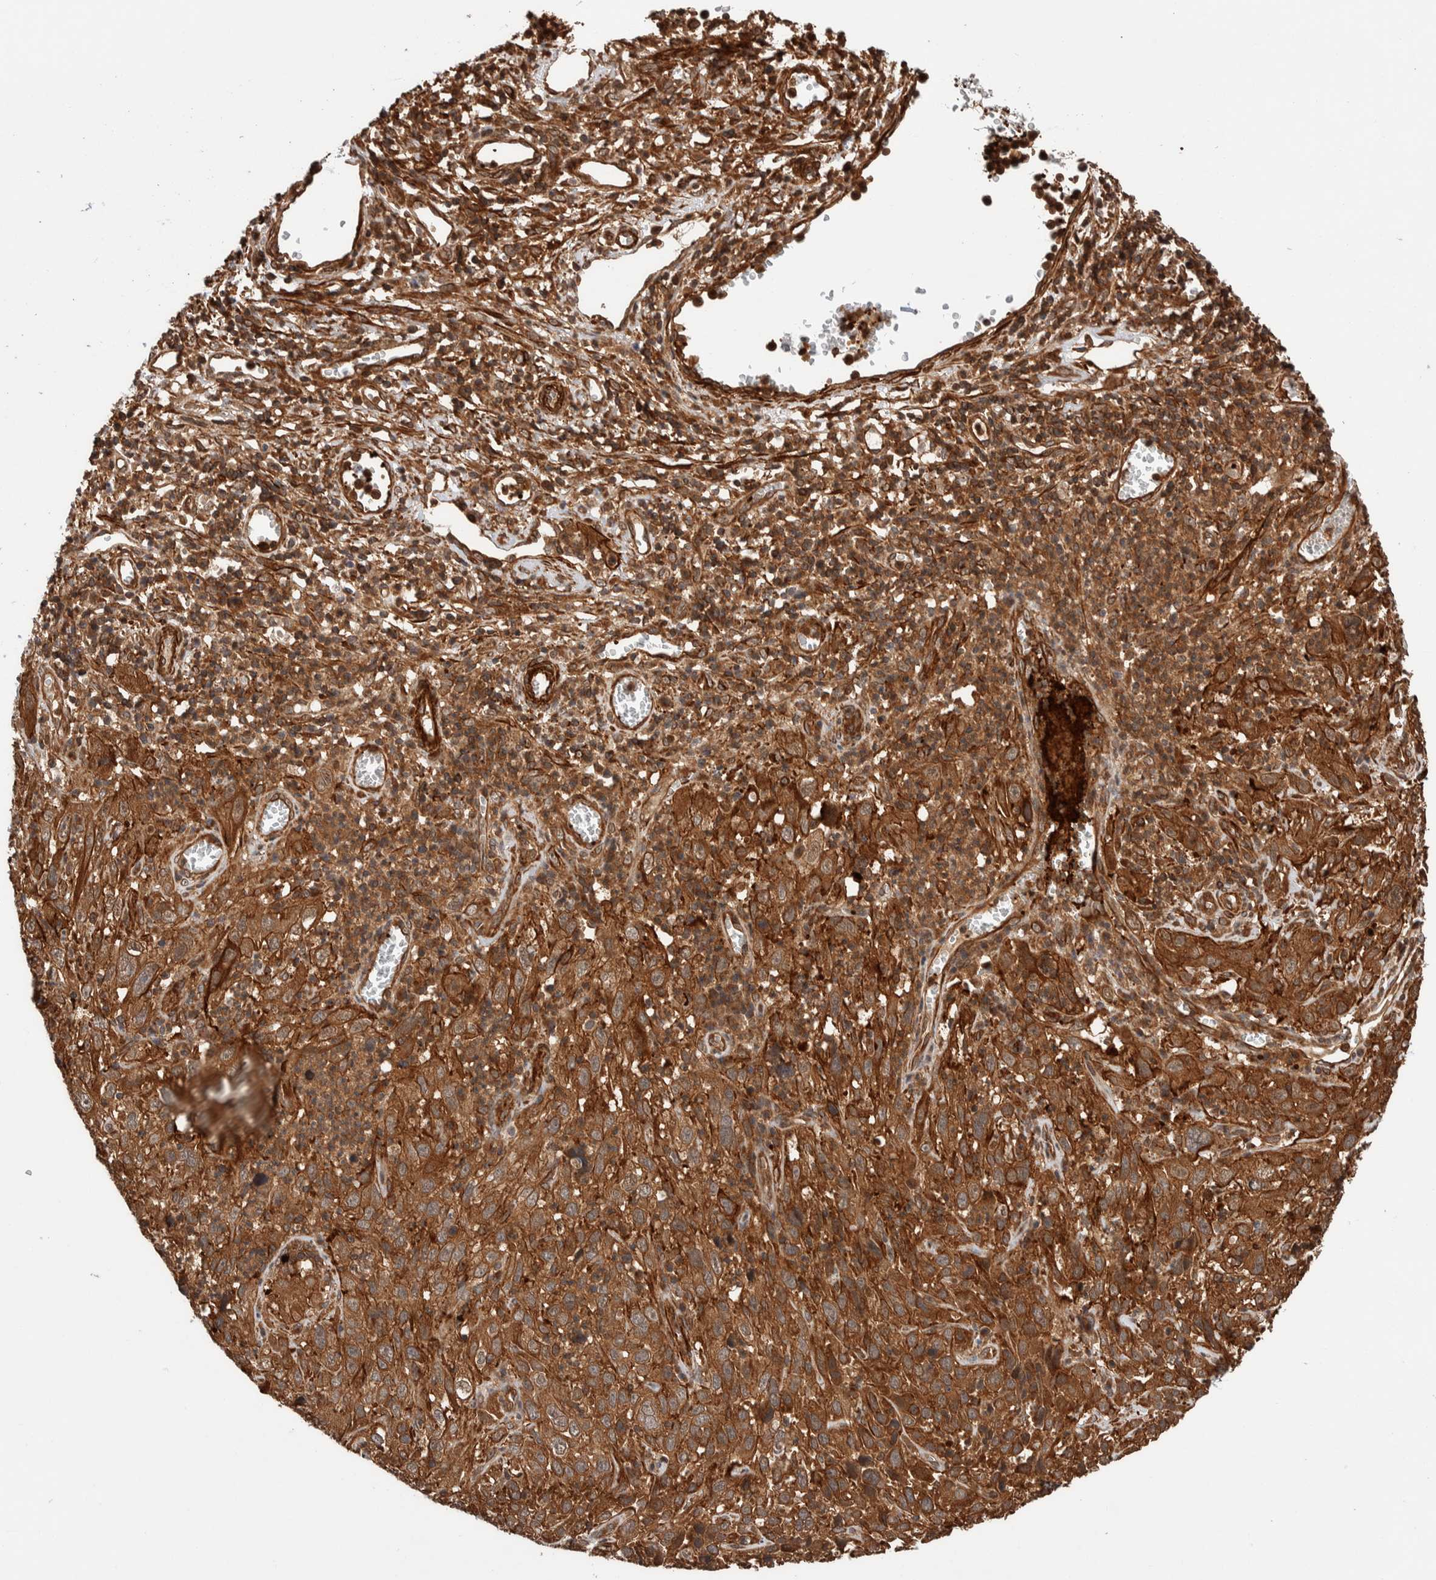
{"staining": {"intensity": "moderate", "quantity": ">75%", "location": "cytoplasmic/membranous"}, "tissue": "cervical cancer", "cell_type": "Tumor cells", "image_type": "cancer", "snomed": [{"axis": "morphology", "description": "Squamous cell carcinoma, NOS"}, {"axis": "topography", "description": "Cervix"}], "caption": "High-power microscopy captured an immunohistochemistry micrograph of cervical squamous cell carcinoma, revealing moderate cytoplasmic/membranous expression in approximately >75% of tumor cells.", "gene": "SYNRG", "patient": {"sex": "female", "age": 32}}